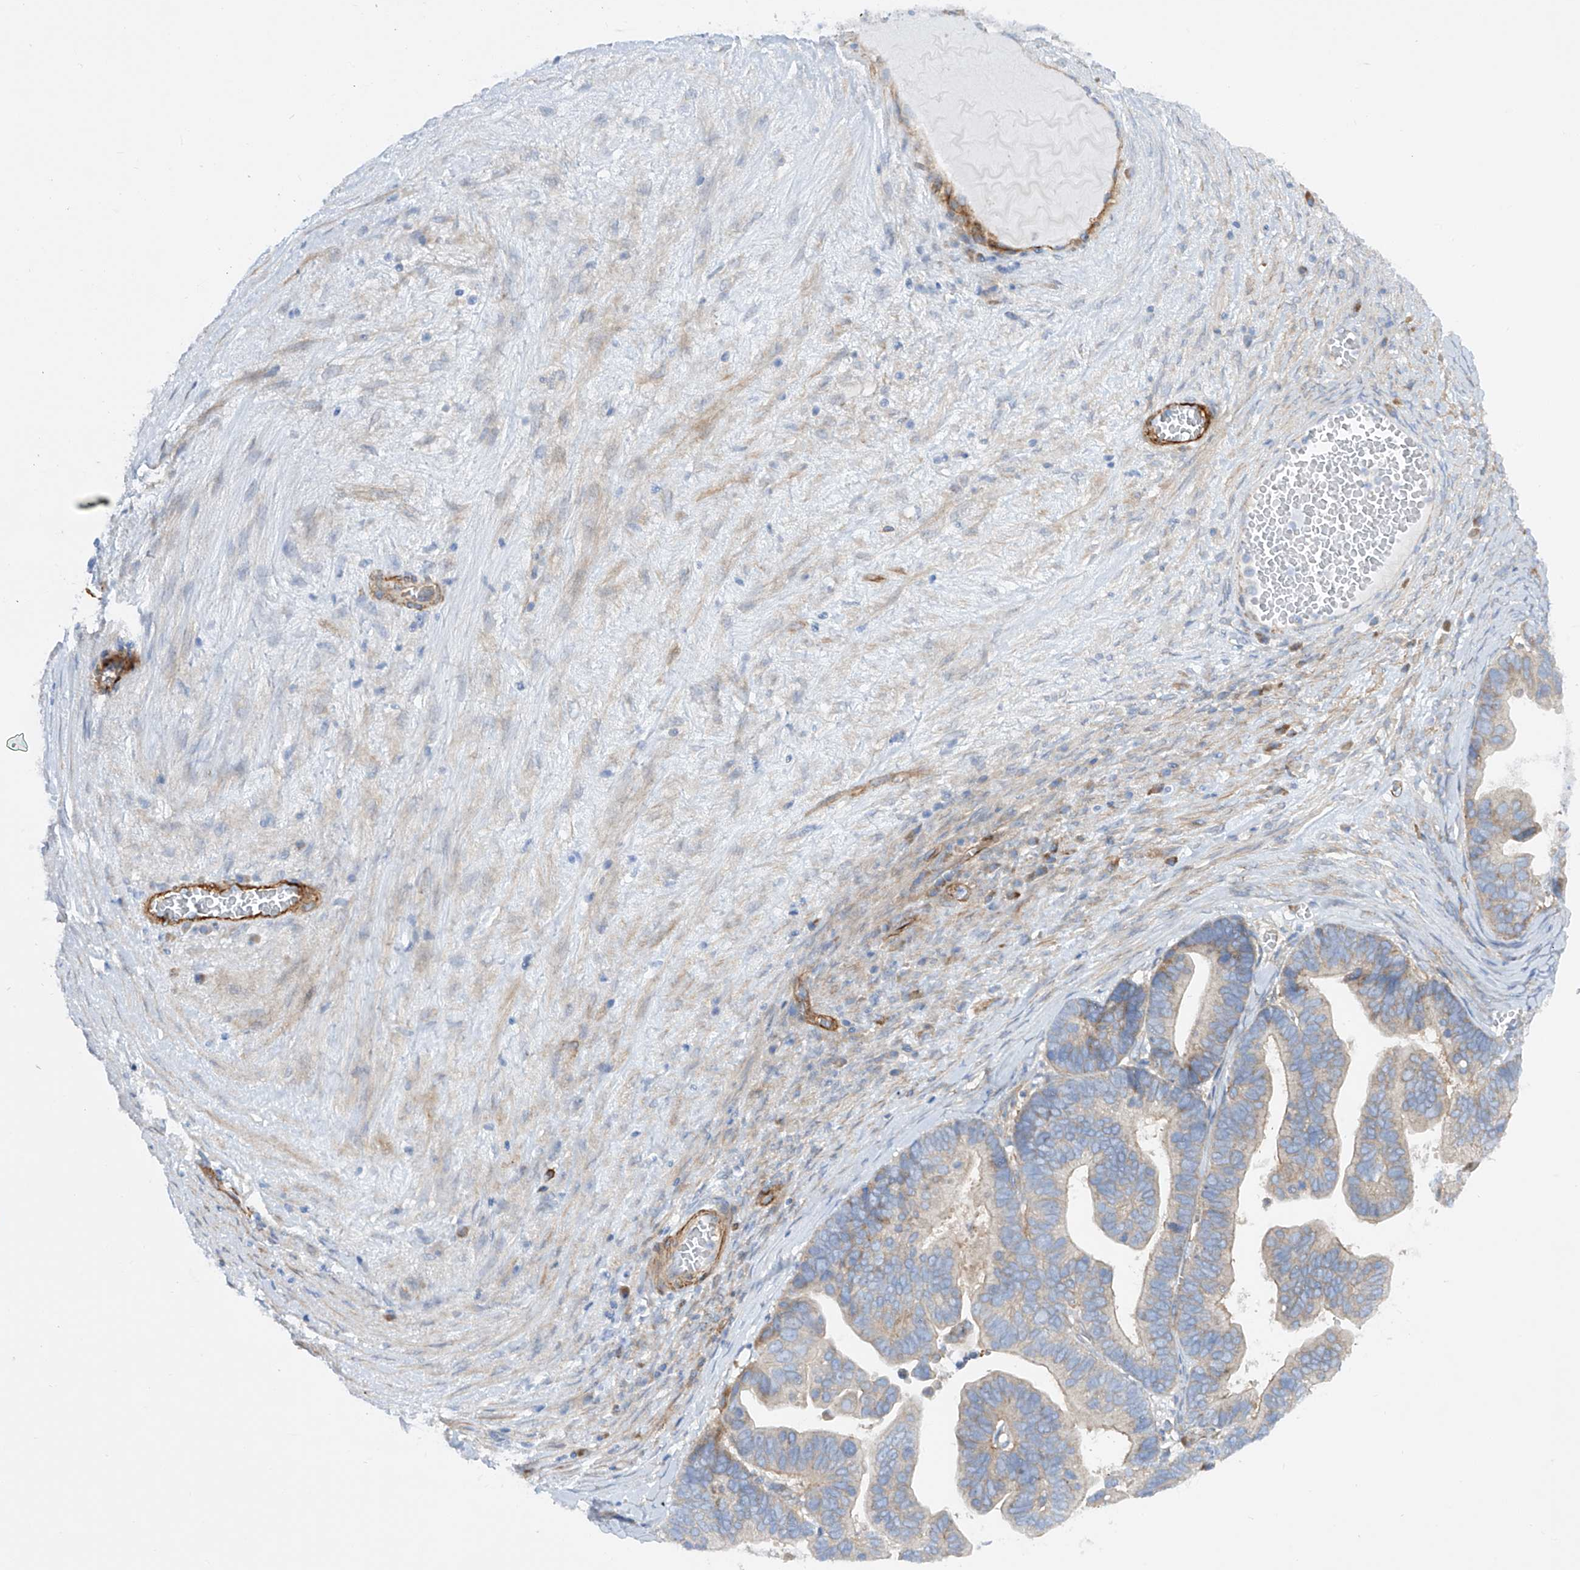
{"staining": {"intensity": "negative", "quantity": "none", "location": "none"}, "tissue": "ovarian cancer", "cell_type": "Tumor cells", "image_type": "cancer", "snomed": [{"axis": "morphology", "description": "Cystadenocarcinoma, serous, NOS"}, {"axis": "topography", "description": "Ovary"}], "caption": "Tumor cells are negative for protein expression in human ovarian cancer. (IHC, brightfield microscopy, high magnification).", "gene": "LCA5", "patient": {"sex": "female", "age": 56}}